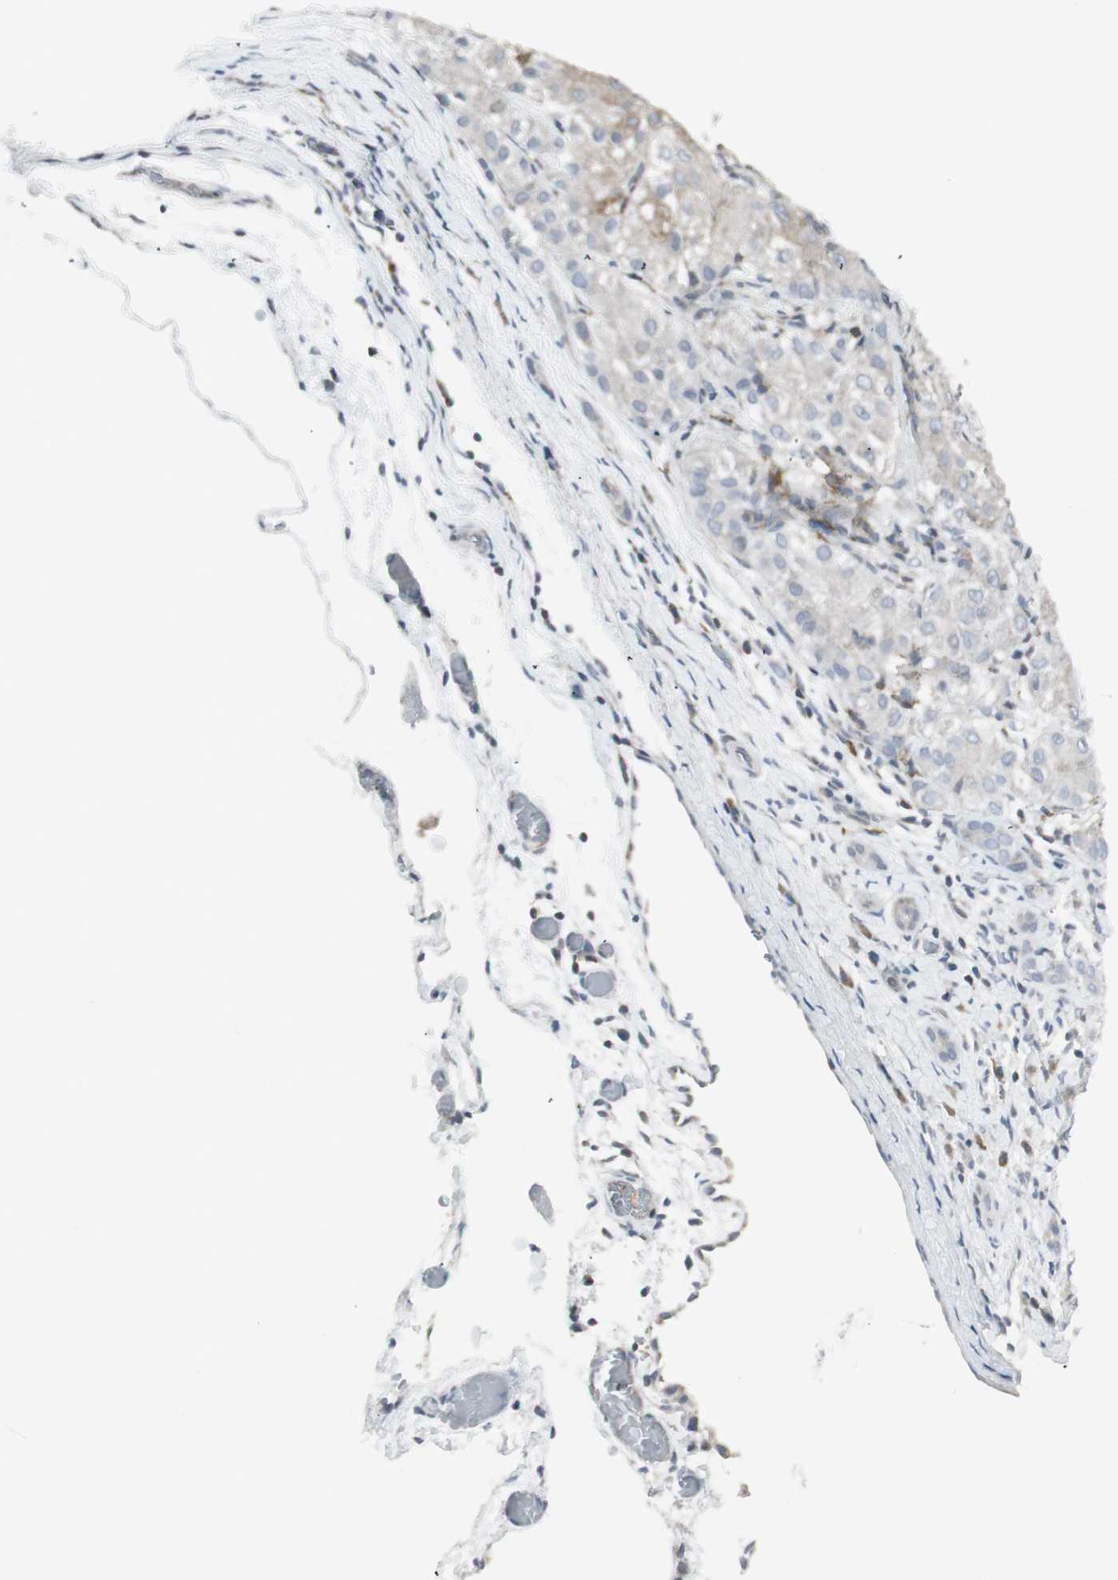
{"staining": {"intensity": "strong", "quantity": "<25%", "location": "cytoplasmic/membranous"}, "tissue": "liver cancer", "cell_type": "Tumor cells", "image_type": "cancer", "snomed": [{"axis": "morphology", "description": "Carcinoma, Hepatocellular, NOS"}, {"axis": "topography", "description": "Liver"}], "caption": "A brown stain labels strong cytoplasmic/membranous staining of a protein in liver hepatocellular carcinoma tumor cells.", "gene": "MAP4K4", "patient": {"sex": "male", "age": 80}}